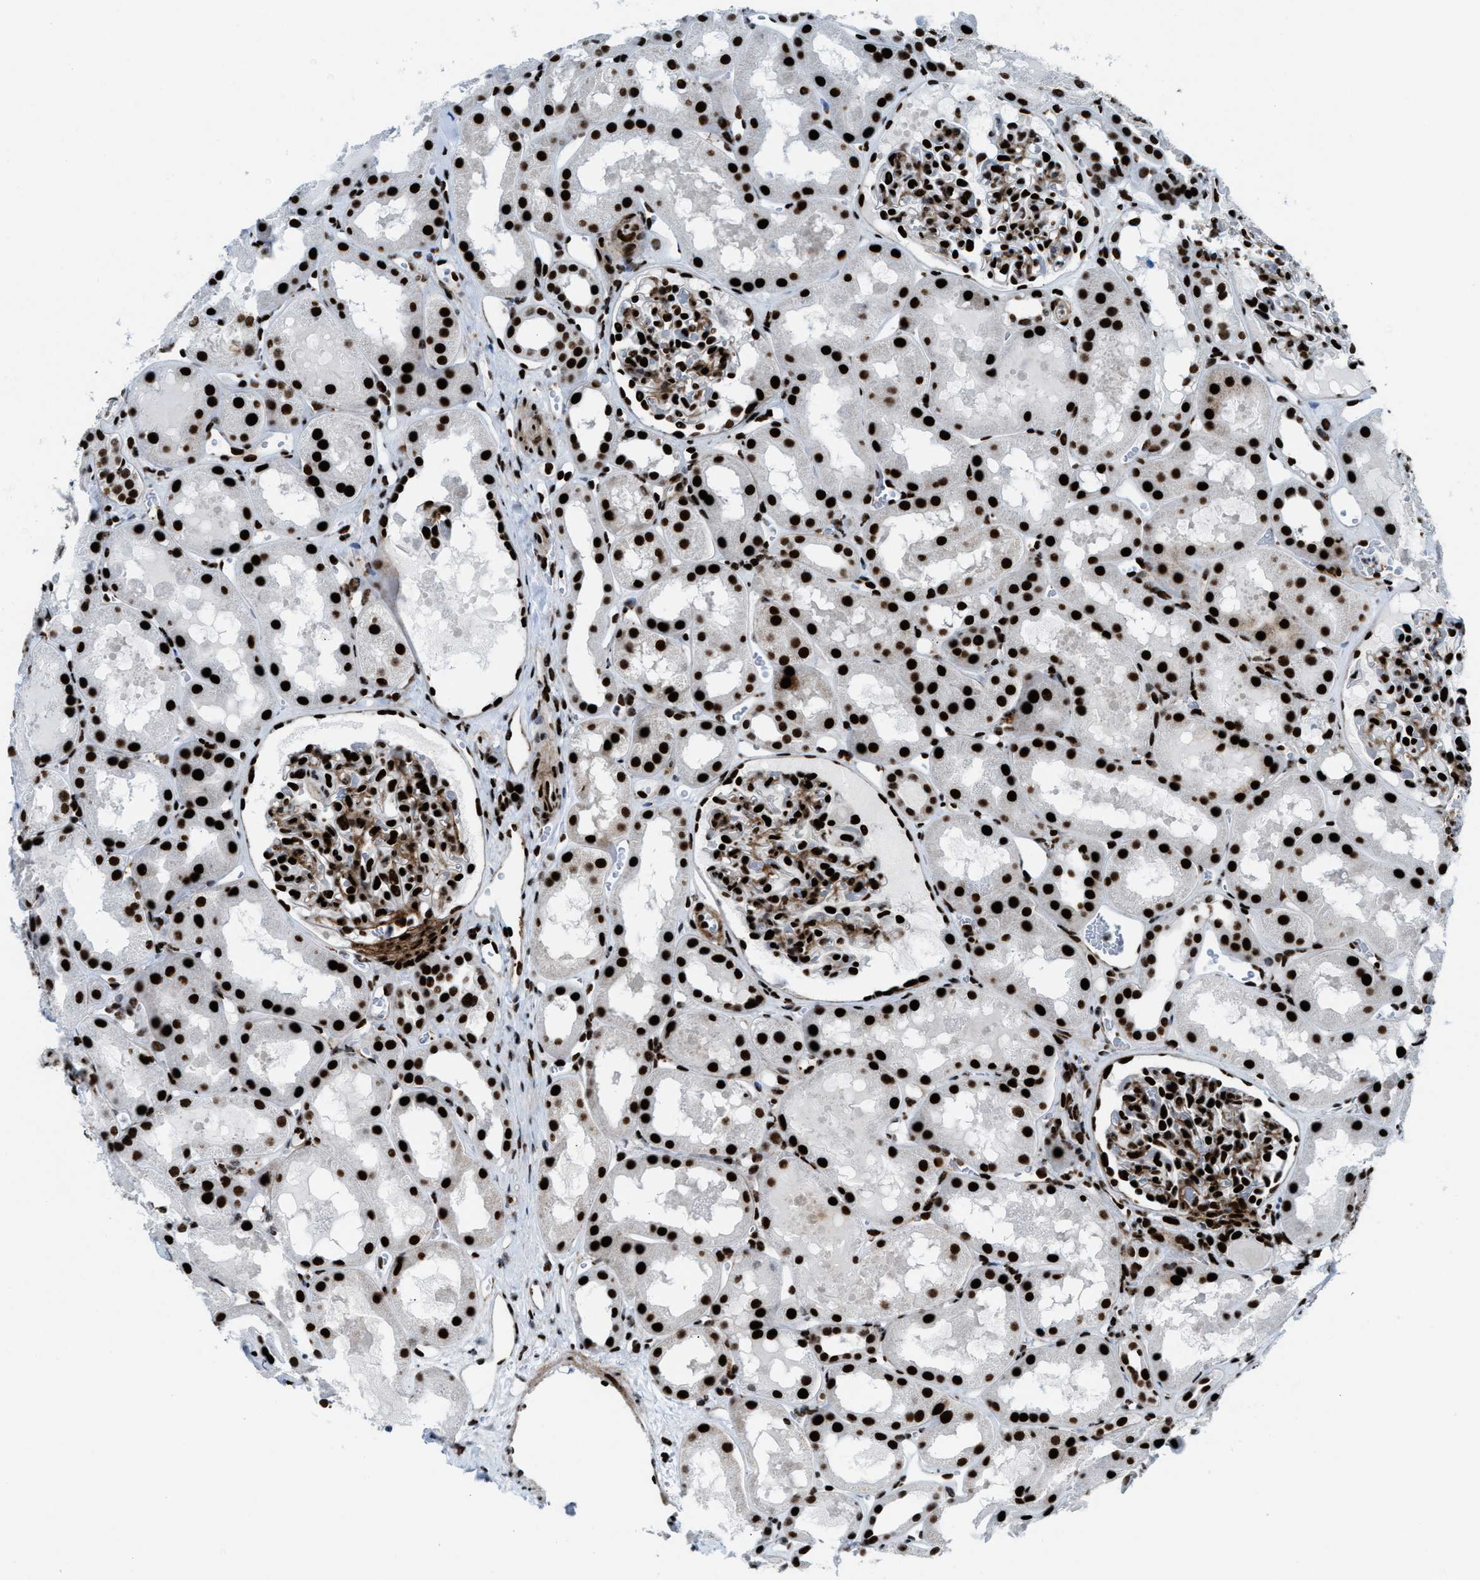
{"staining": {"intensity": "strong", "quantity": ">75%", "location": "nuclear"}, "tissue": "kidney", "cell_type": "Cells in glomeruli", "image_type": "normal", "snomed": [{"axis": "morphology", "description": "Normal tissue, NOS"}, {"axis": "topography", "description": "Kidney"}, {"axis": "topography", "description": "Urinary bladder"}], "caption": "DAB immunohistochemical staining of benign human kidney reveals strong nuclear protein positivity in approximately >75% of cells in glomeruli. (DAB = brown stain, brightfield microscopy at high magnification).", "gene": "NONO", "patient": {"sex": "male", "age": 16}}